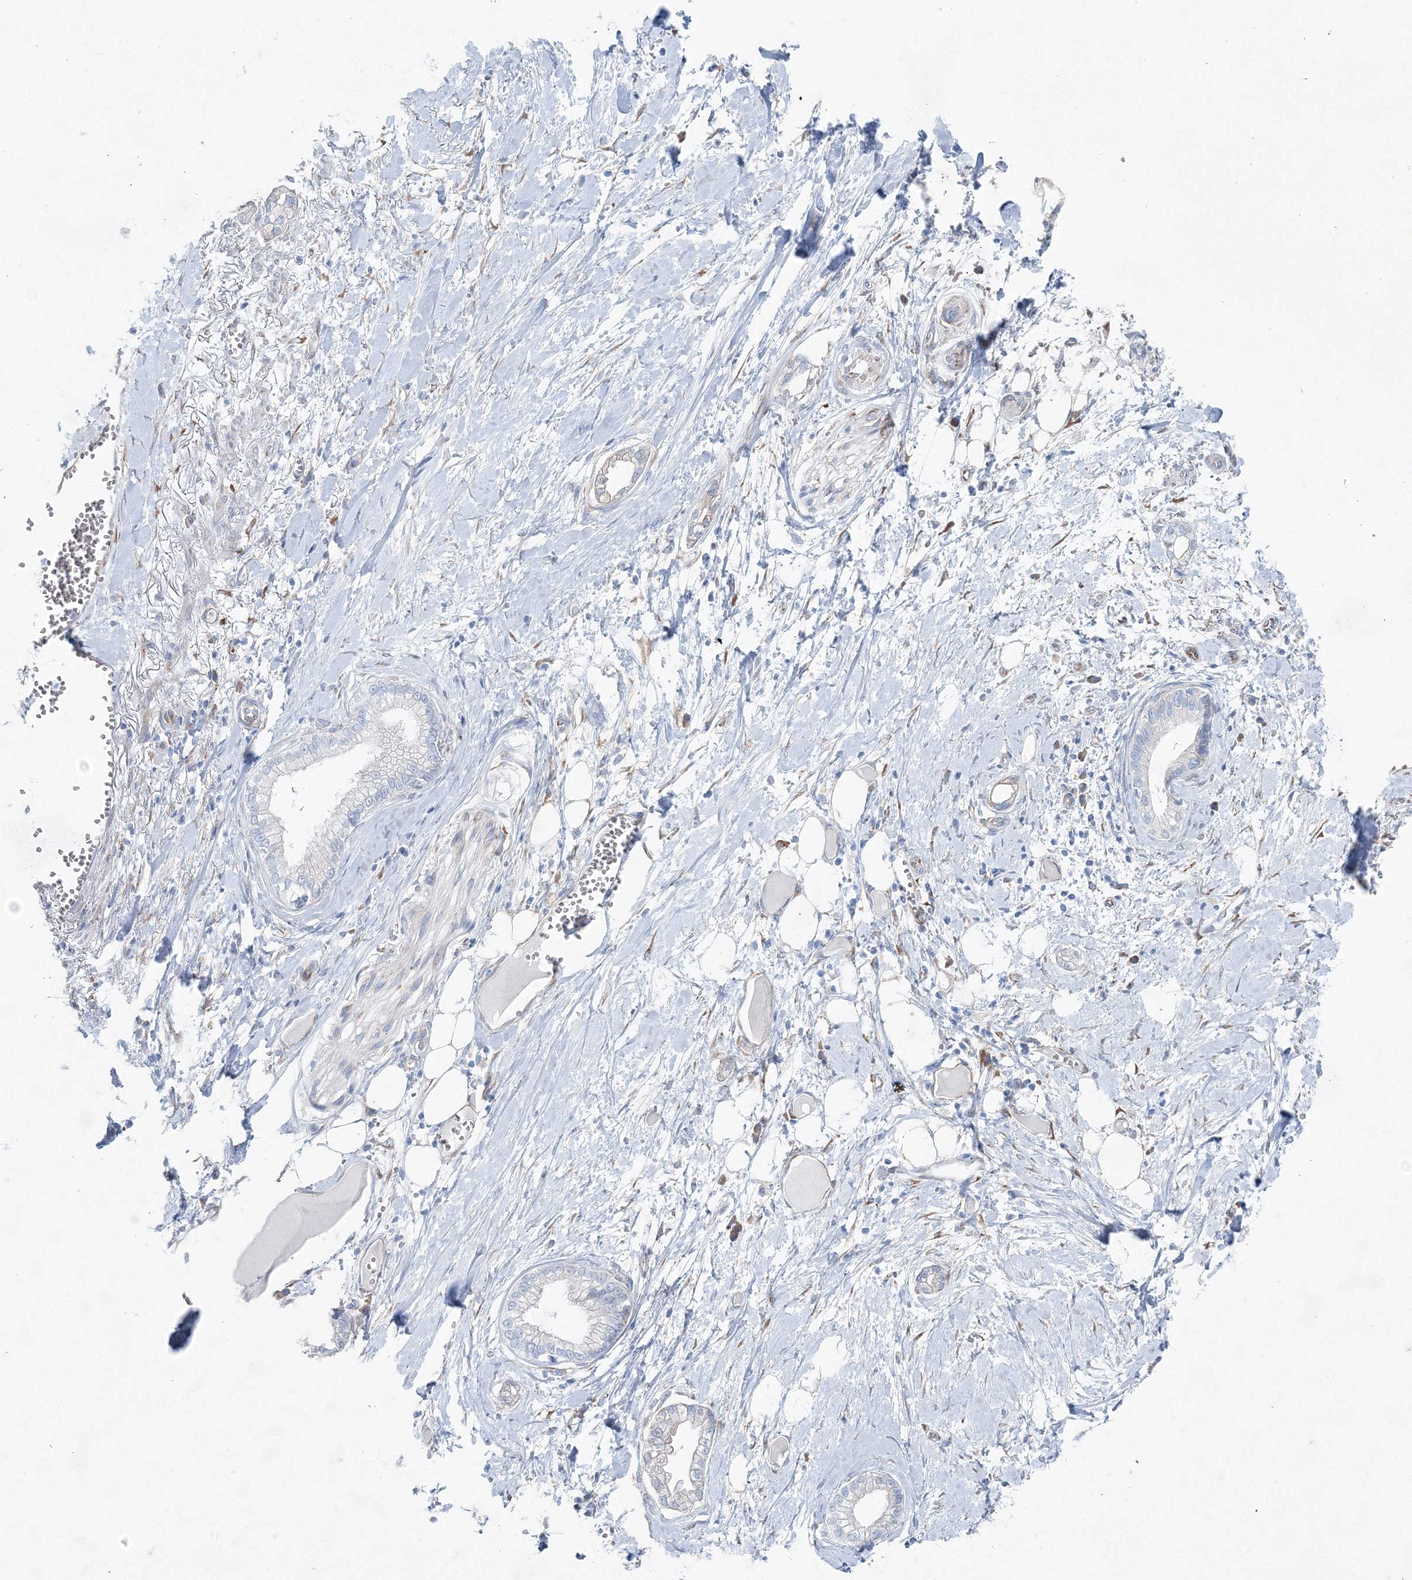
{"staining": {"intensity": "negative", "quantity": "none", "location": "none"}, "tissue": "pancreatic cancer", "cell_type": "Tumor cells", "image_type": "cancer", "snomed": [{"axis": "morphology", "description": "Adenocarcinoma, NOS"}, {"axis": "topography", "description": "Pancreas"}], "caption": "A micrograph of human adenocarcinoma (pancreatic) is negative for staining in tumor cells.", "gene": "RCN1", "patient": {"sex": "male", "age": 68}}